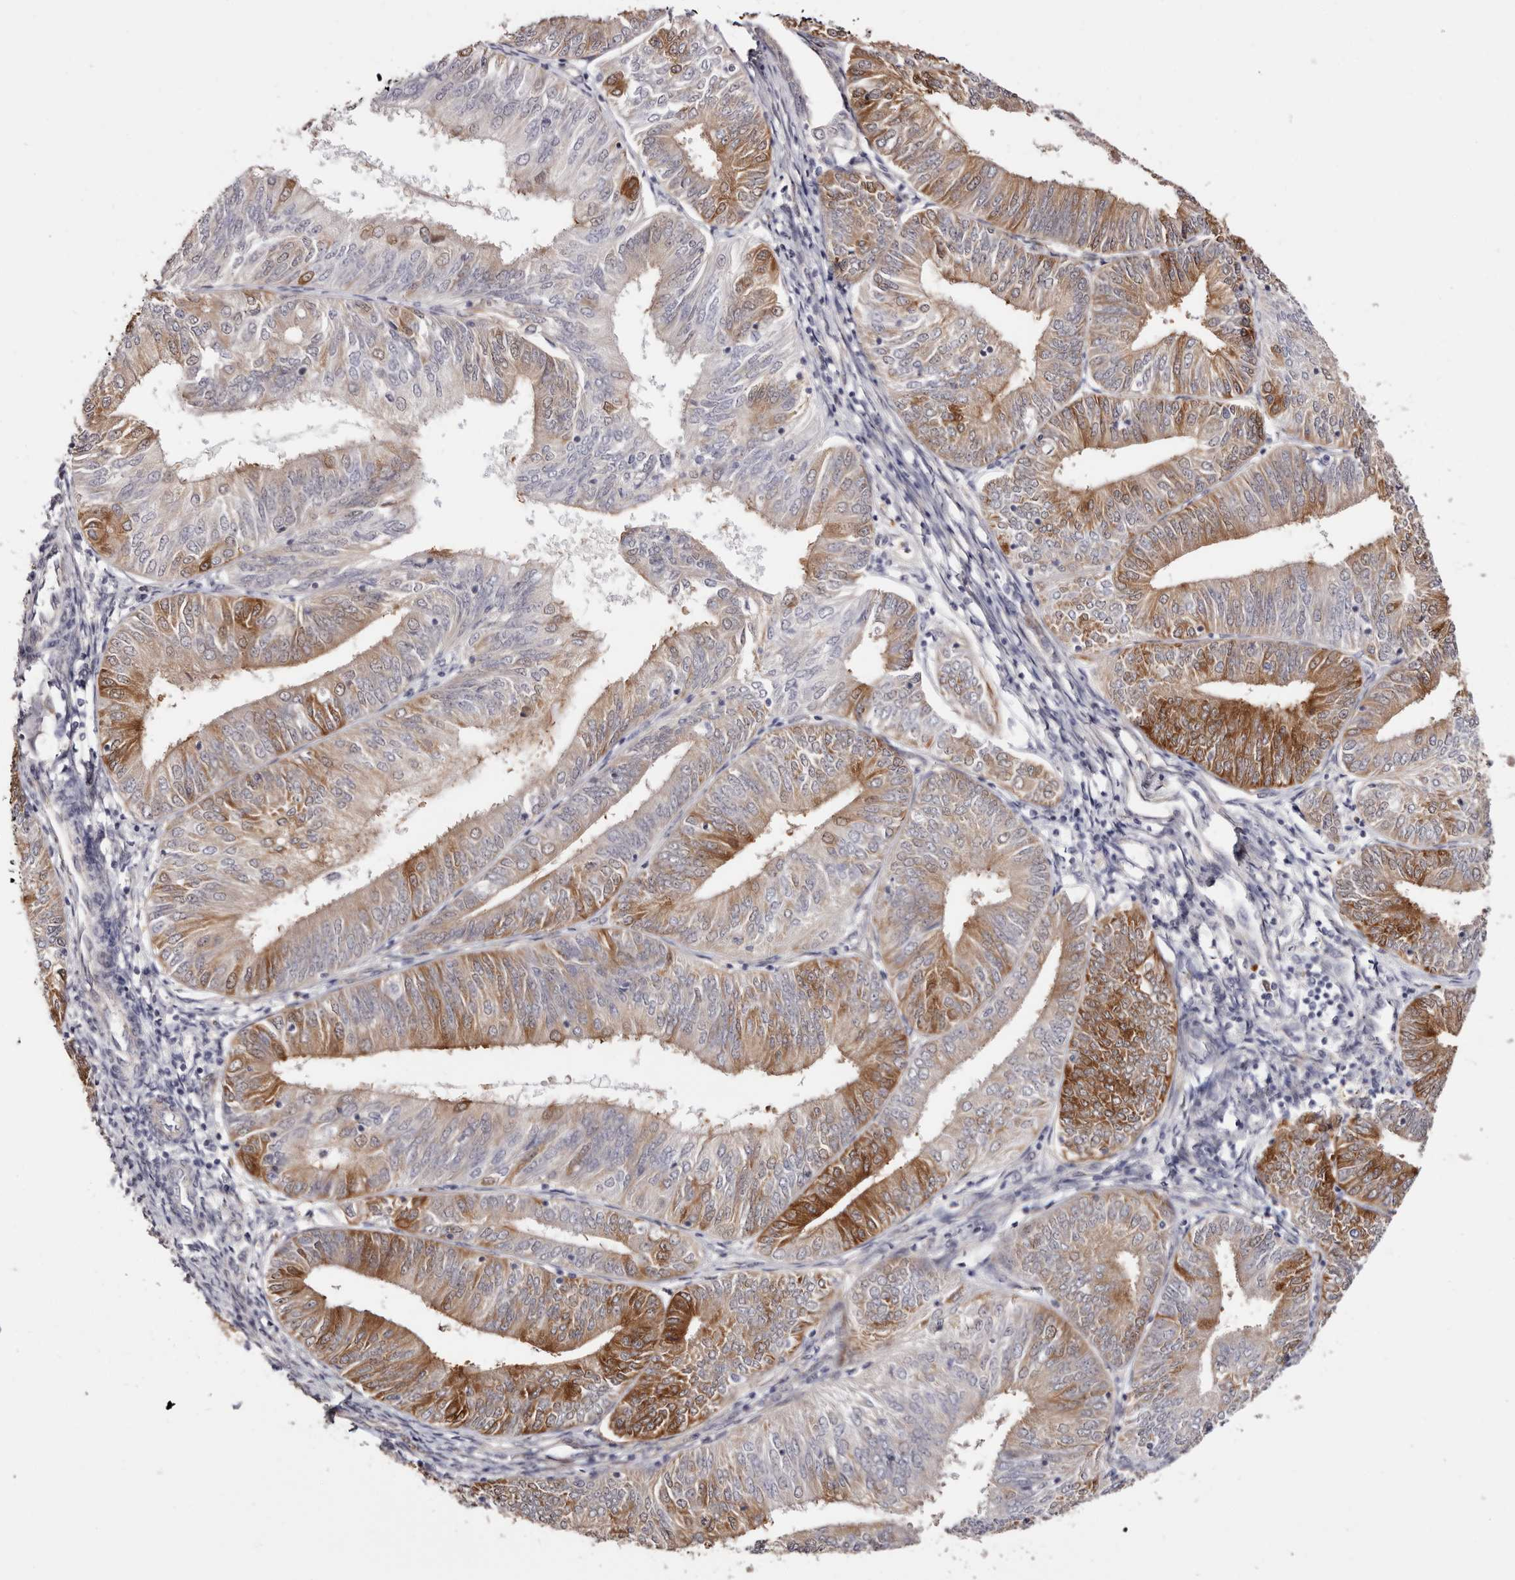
{"staining": {"intensity": "moderate", "quantity": "25%-75%", "location": "cytoplasmic/membranous"}, "tissue": "endometrial cancer", "cell_type": "Tumor cells", "image_type": "cancer", "snomed": [{"axis": "morphology", "description": "Adenocarcinoma, NOS"}, {"axis": "topography", "description": "Endometrium"}], "caption": "Moderate cytoplasmic/membranous staining is appreciated in approximately 25%-75% of tumor cells in adenocarcinoma (endometrial).", "gene": "GFOD1", "patient": {"sex": "female", "age": 58}}